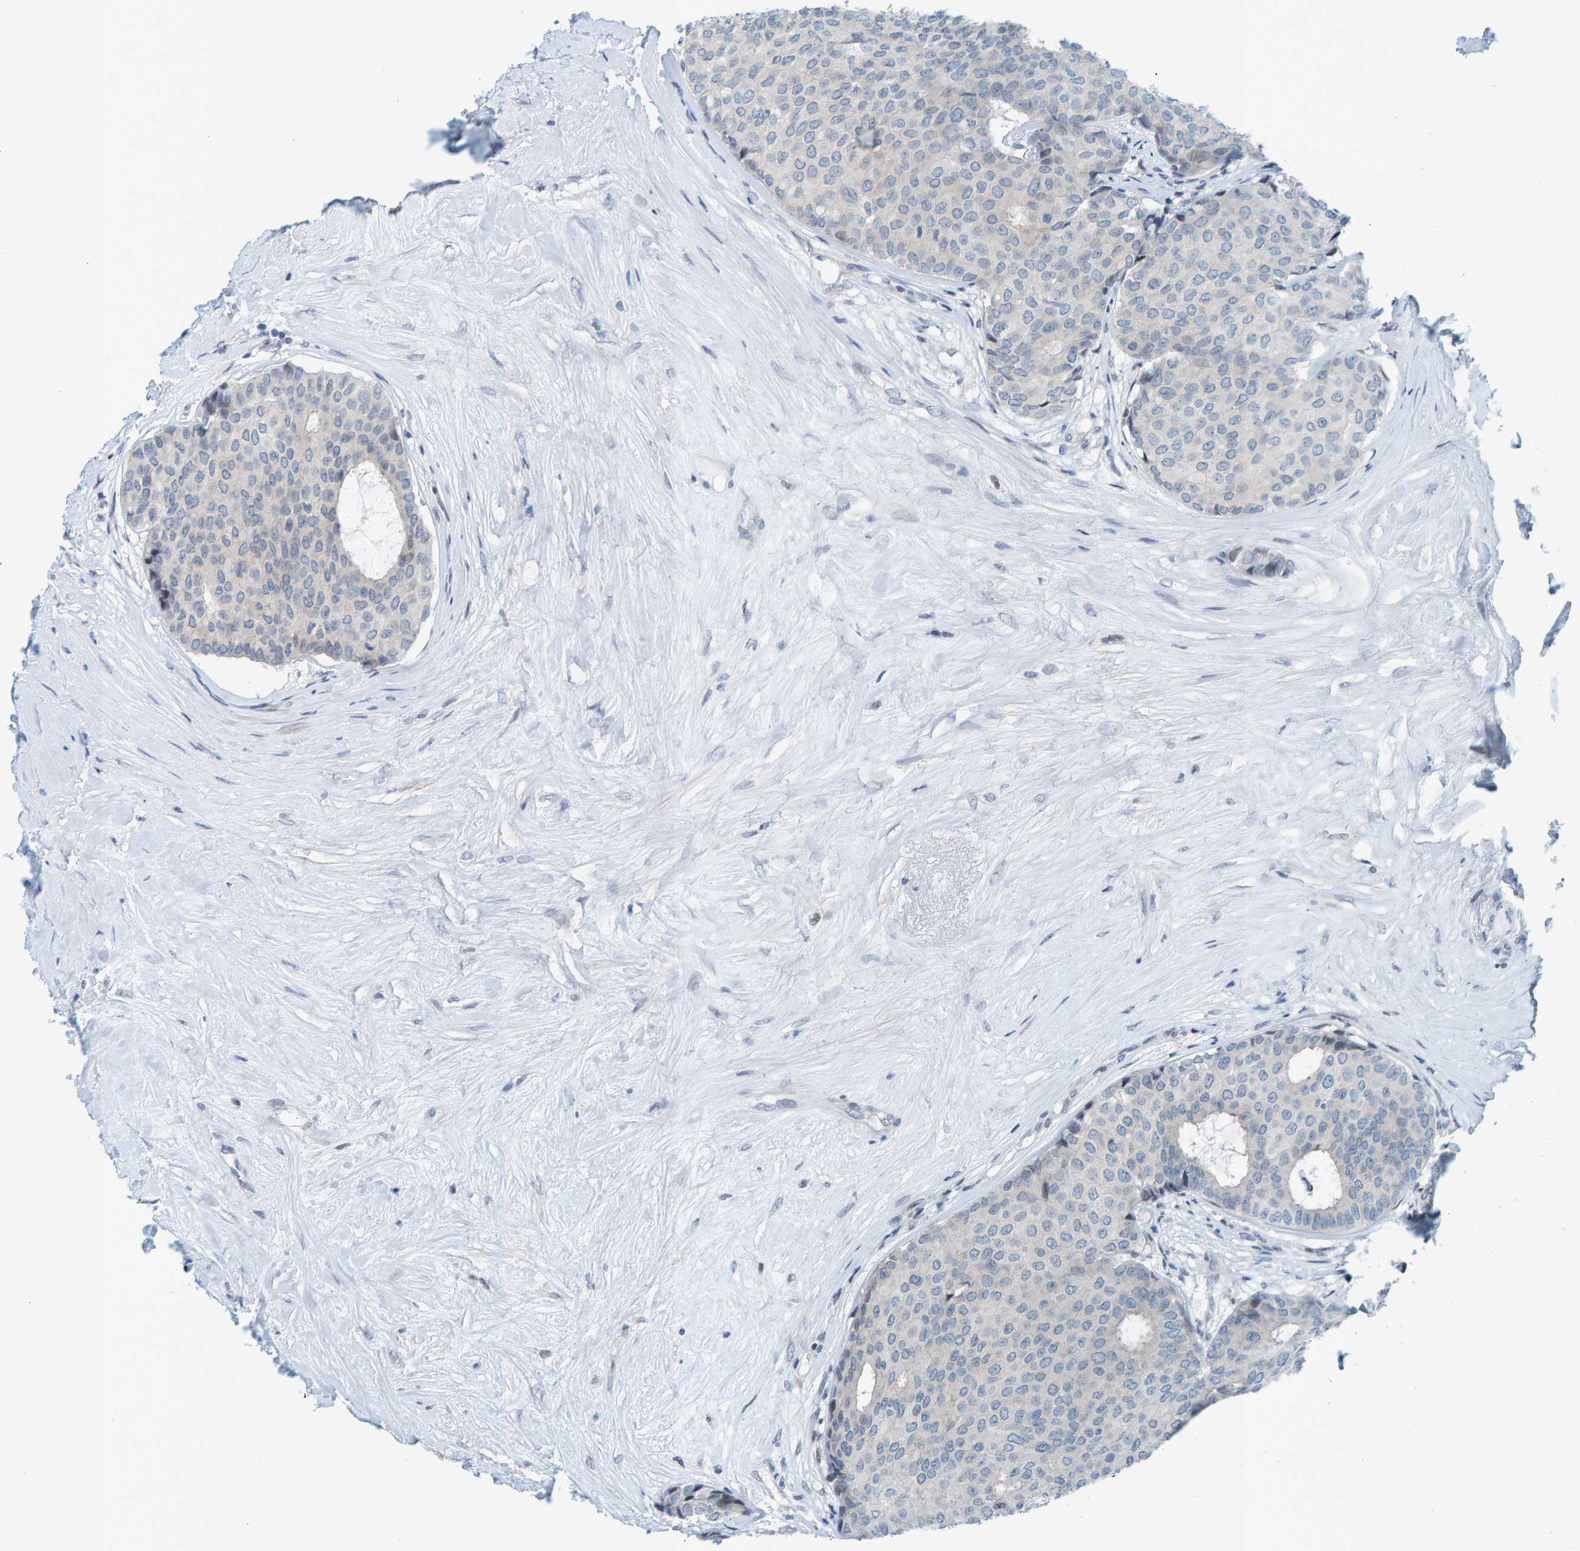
{"staining": {"intensity": "negative", "quantity": "none", "location": "none"}, "tissue": "breast cancer", "cell_type": "Tumor cells", "image_type": "cancer", "snomed": [{"axis": "morphology", "description": "Duct carcinoma"}, {"axis": "topography", "description": "Breast"}], "caption": "A high-resolution photomicrograph shows immunohistochemistry (IHC) staining of breast cancer (intraductal carcinoma), which displays no significant expression in tumor cells. Nuclei are stained in blue.", "gene": "CNP", "patient": {"sex": "female", "age": 75}}